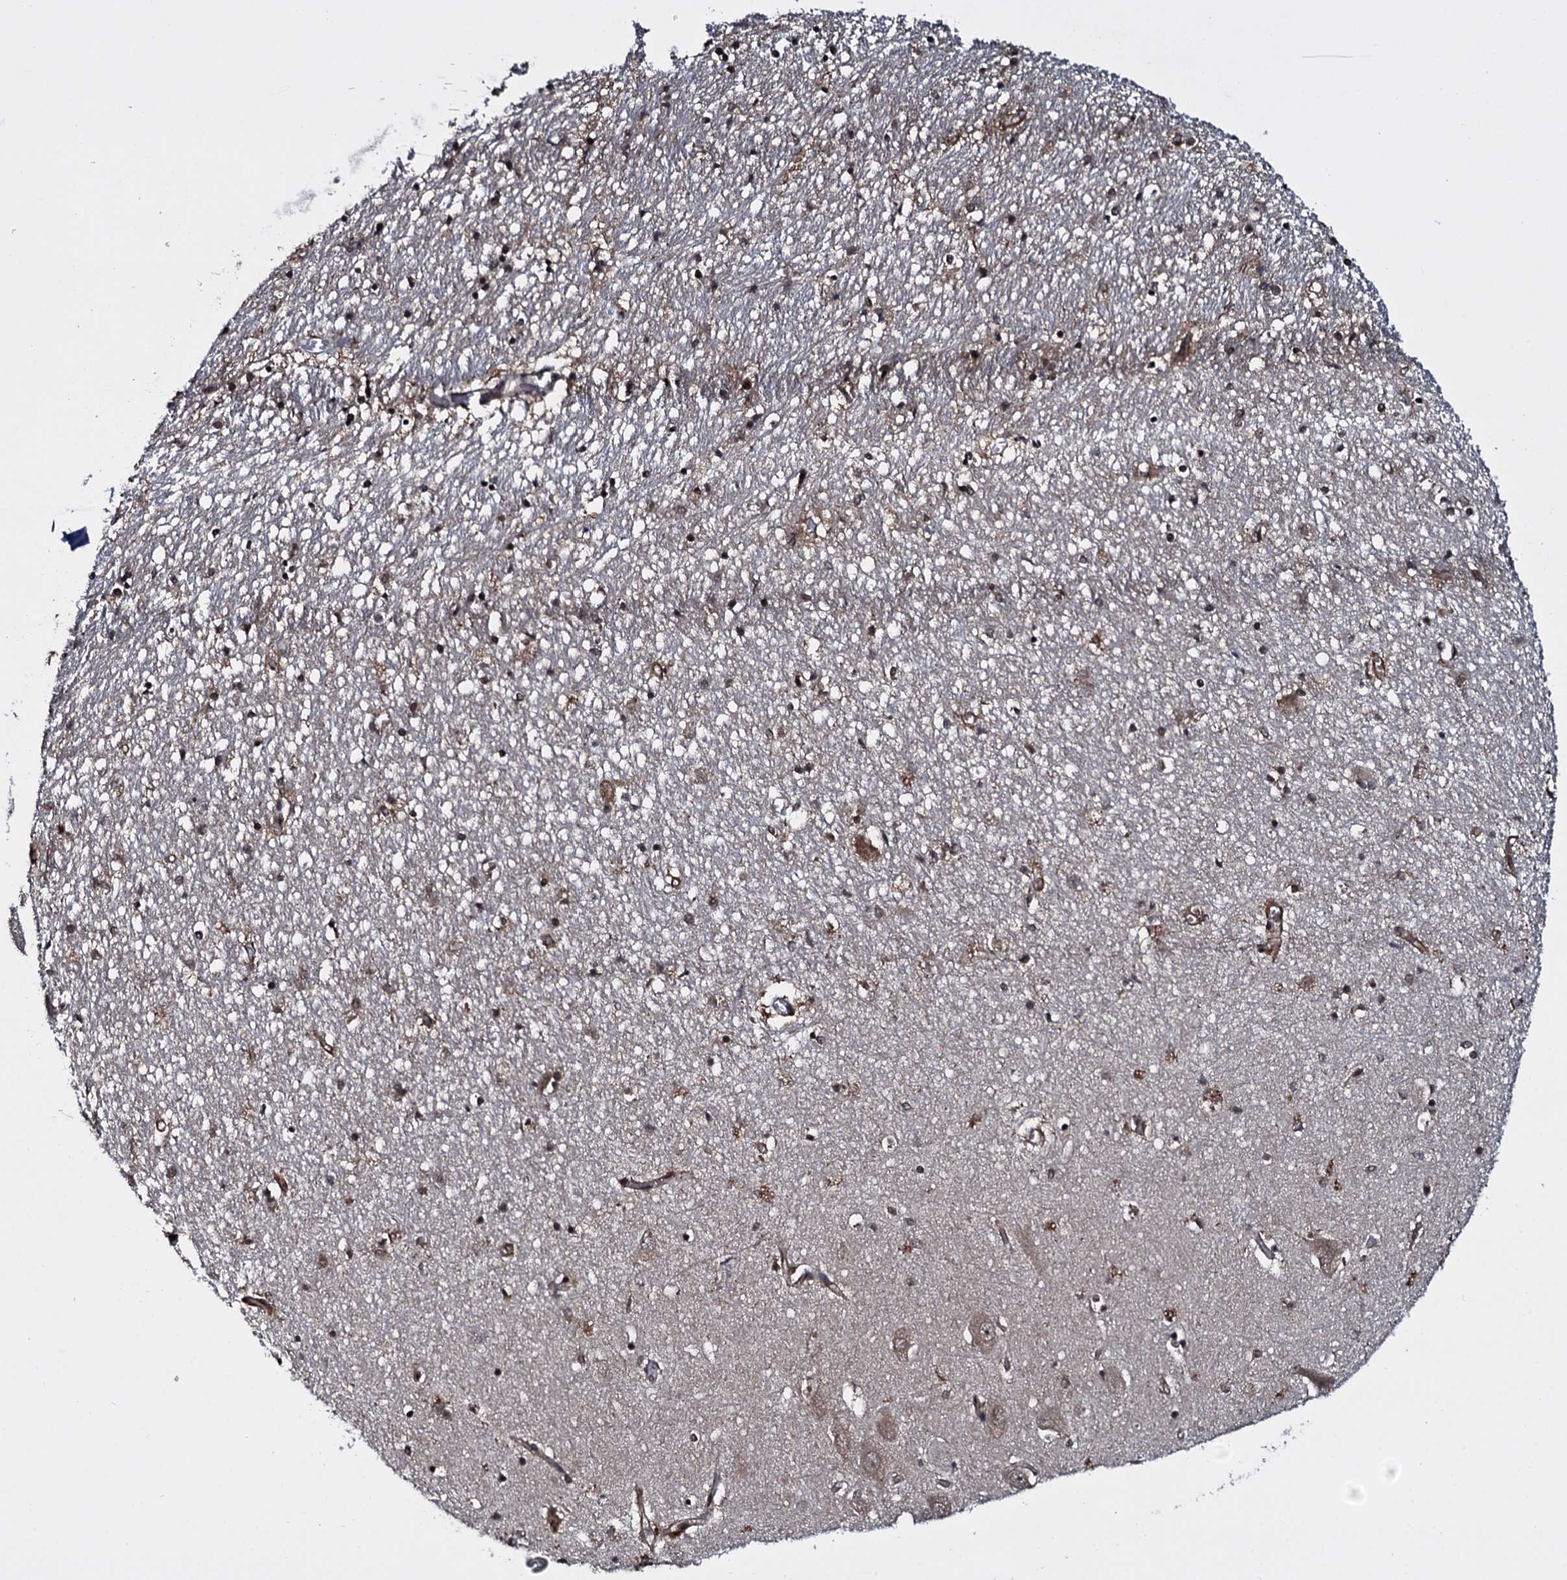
{"staining": {"intensity": "moderate", "quantity": "25%-75%", "location": "cytoplasmic/membranous"}, "tissue": "hippocampus", "cell_type": "Glial cells", "image_type": "normal", "snomed": [{"axis": "morphology", "description": "Normal tissue, NOS"}, {"axis": "topography", "description": "Hippocampus"}], "caption": "Hippocampus stained with immunohistochemistry (IHC) shows moderate cytoplasmic/membranous staining in about 25%-75% of glial cells.", "gene": "HDDC3", "patient": {"sex": "female", "age": 64}}